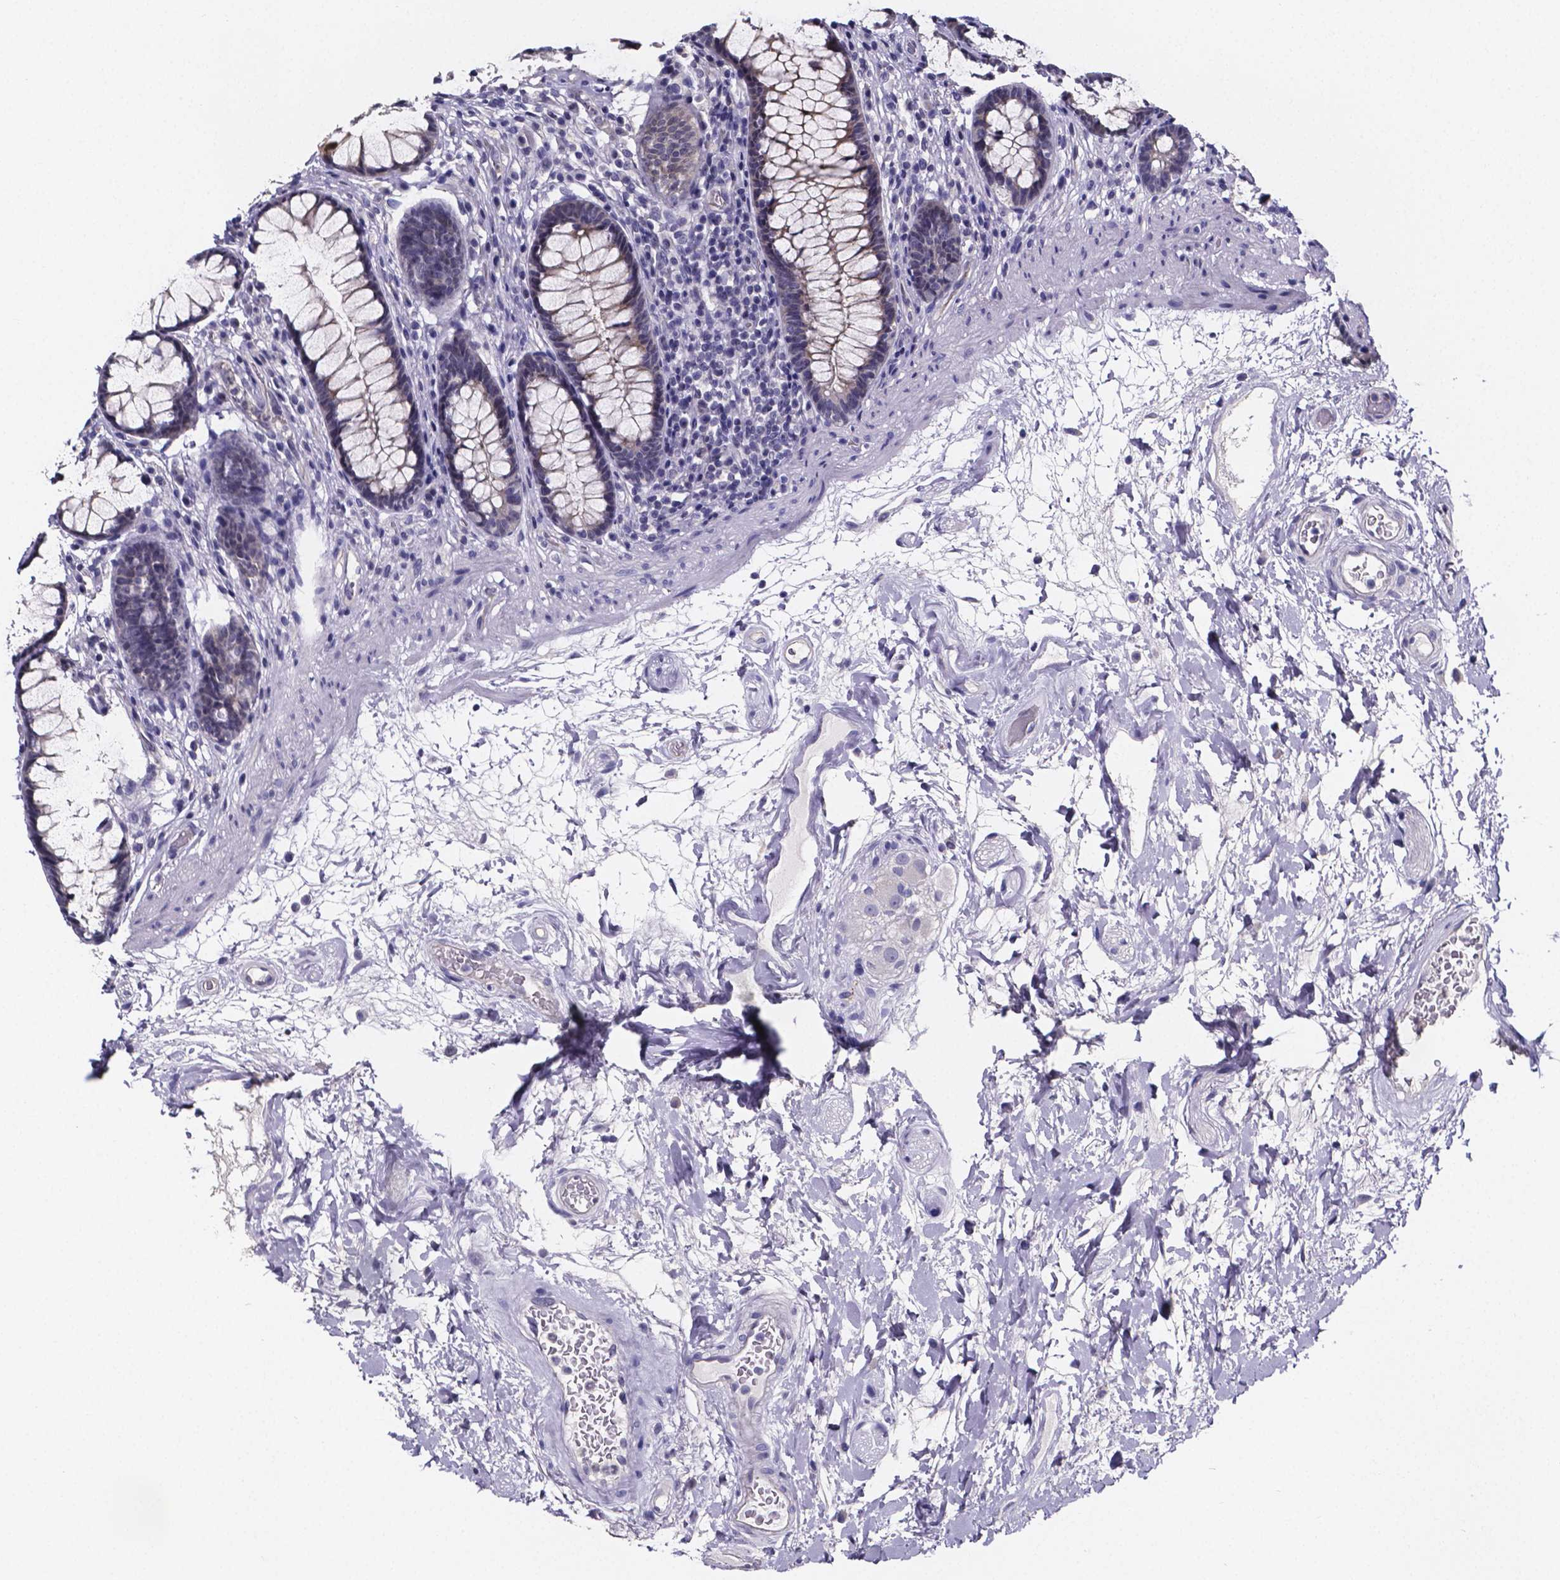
{"staining": {"intensity": "negative", "quantity": "none", "location": "none"}, "tissue": "rectum", "cell_type": "Glandular cells", "image_type": "normal", "snomed": [{"axis": "morphology", "description": "Normal tissue, NOS"}, {"axis": "topography", "description": "Rectum"}], "caption": "Immunohistochemistry (IHC) image of benign rectum: human rectum stained with DAB exhibits no significant protein expression in glandular cells. (DAB immunohistochemistry visualized using brightfield microscopy, high magnification).", "gene": "IZUMO1", "patient": {"sex": "male", "age": 72}}